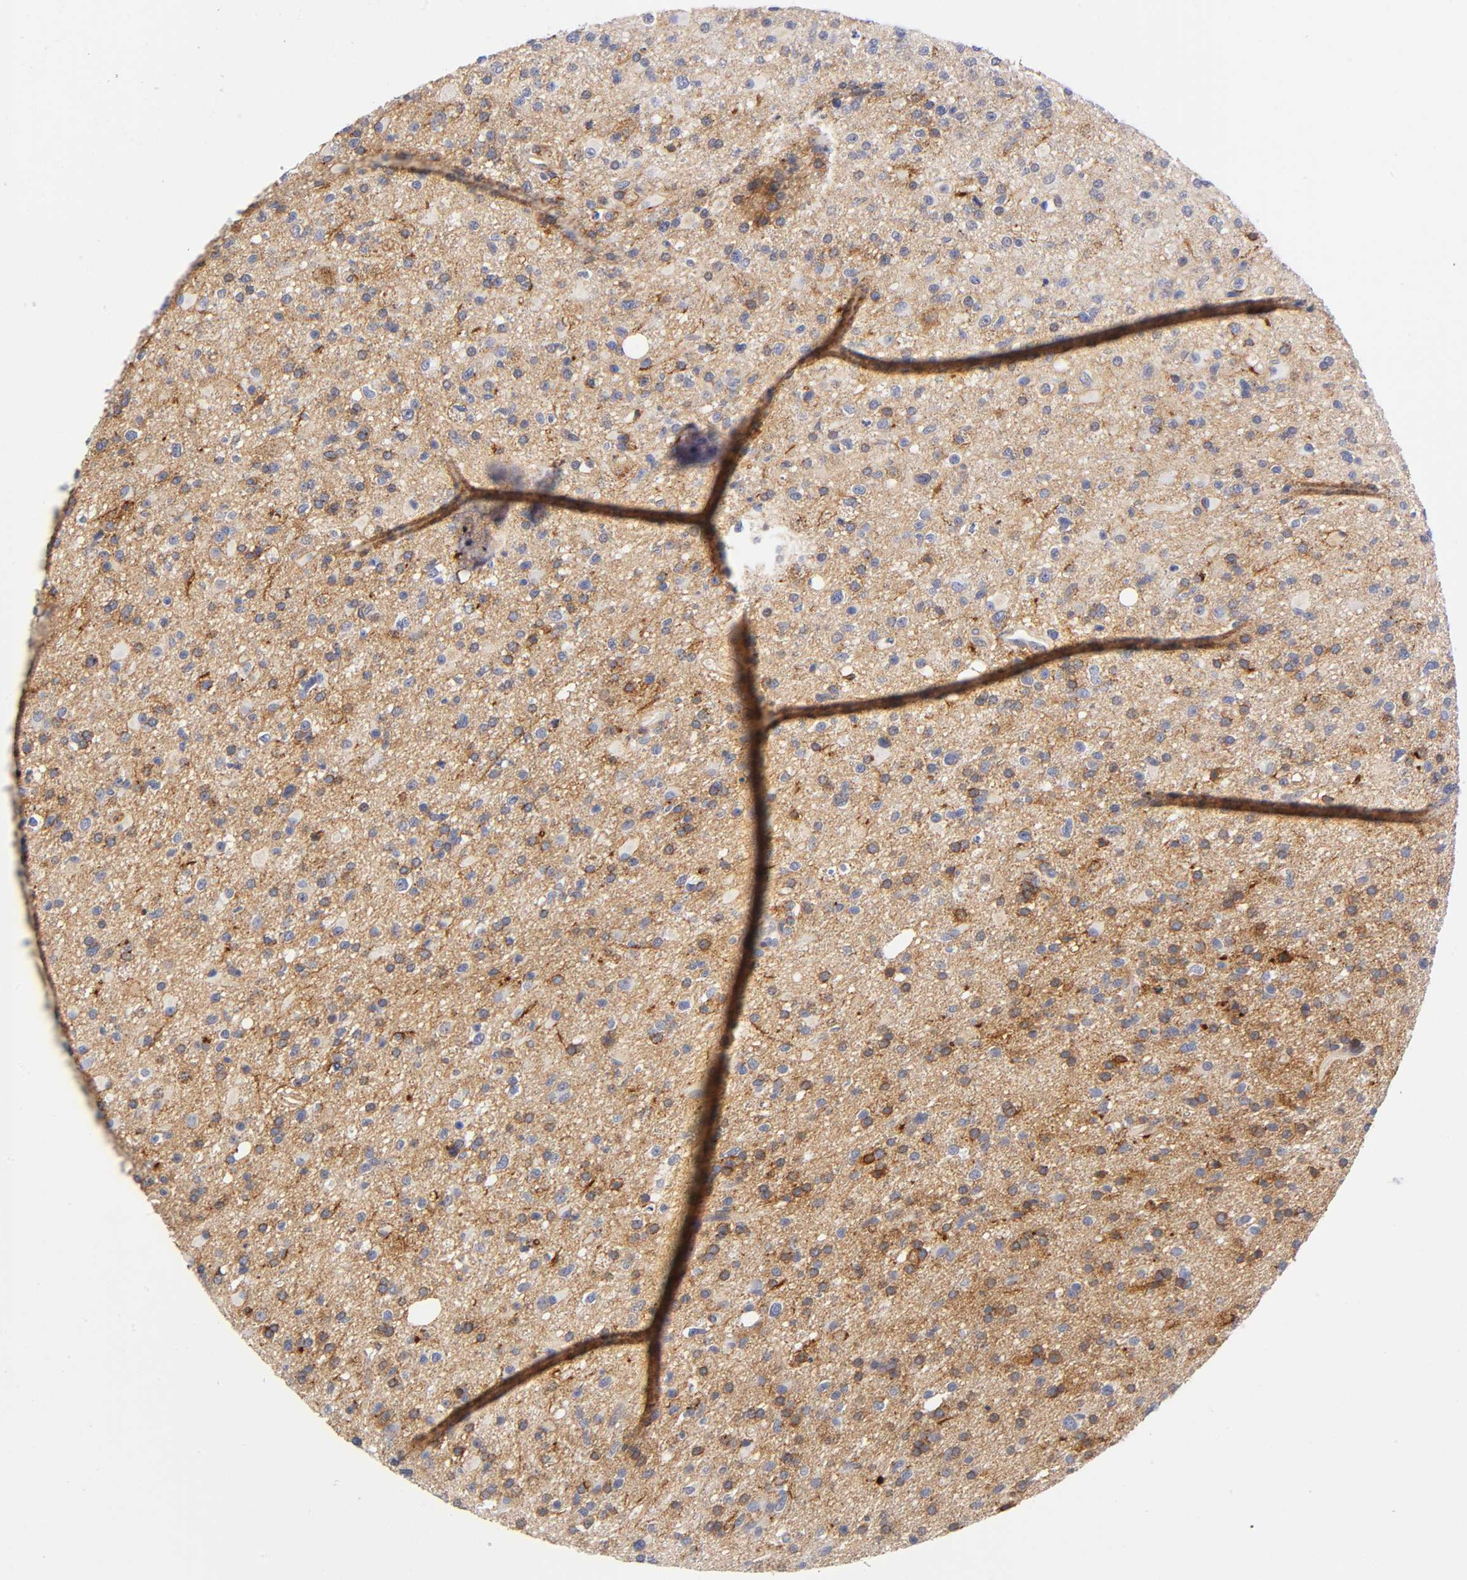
{"staining": {"intensity": "moderate", "quantity": "25%-75%", "location": "cytoplasmic/membranous"}, "tissue": "glioma", "cell_type": "Tumor cells", "image_type": "cancer", "snomed": [{"axis": "morphology", "description": "Glioma, malignant, High grade"}, {"axis": "topography", "description": "Brain"}], "caption": "Protein staining by IHC exhibits moderate cytoplasmic/membranous expression in approximately 25%-75% of tumor cells in glioma.", "gene": "ANXA7", "patient": {"sex": "male", "age": 33}}